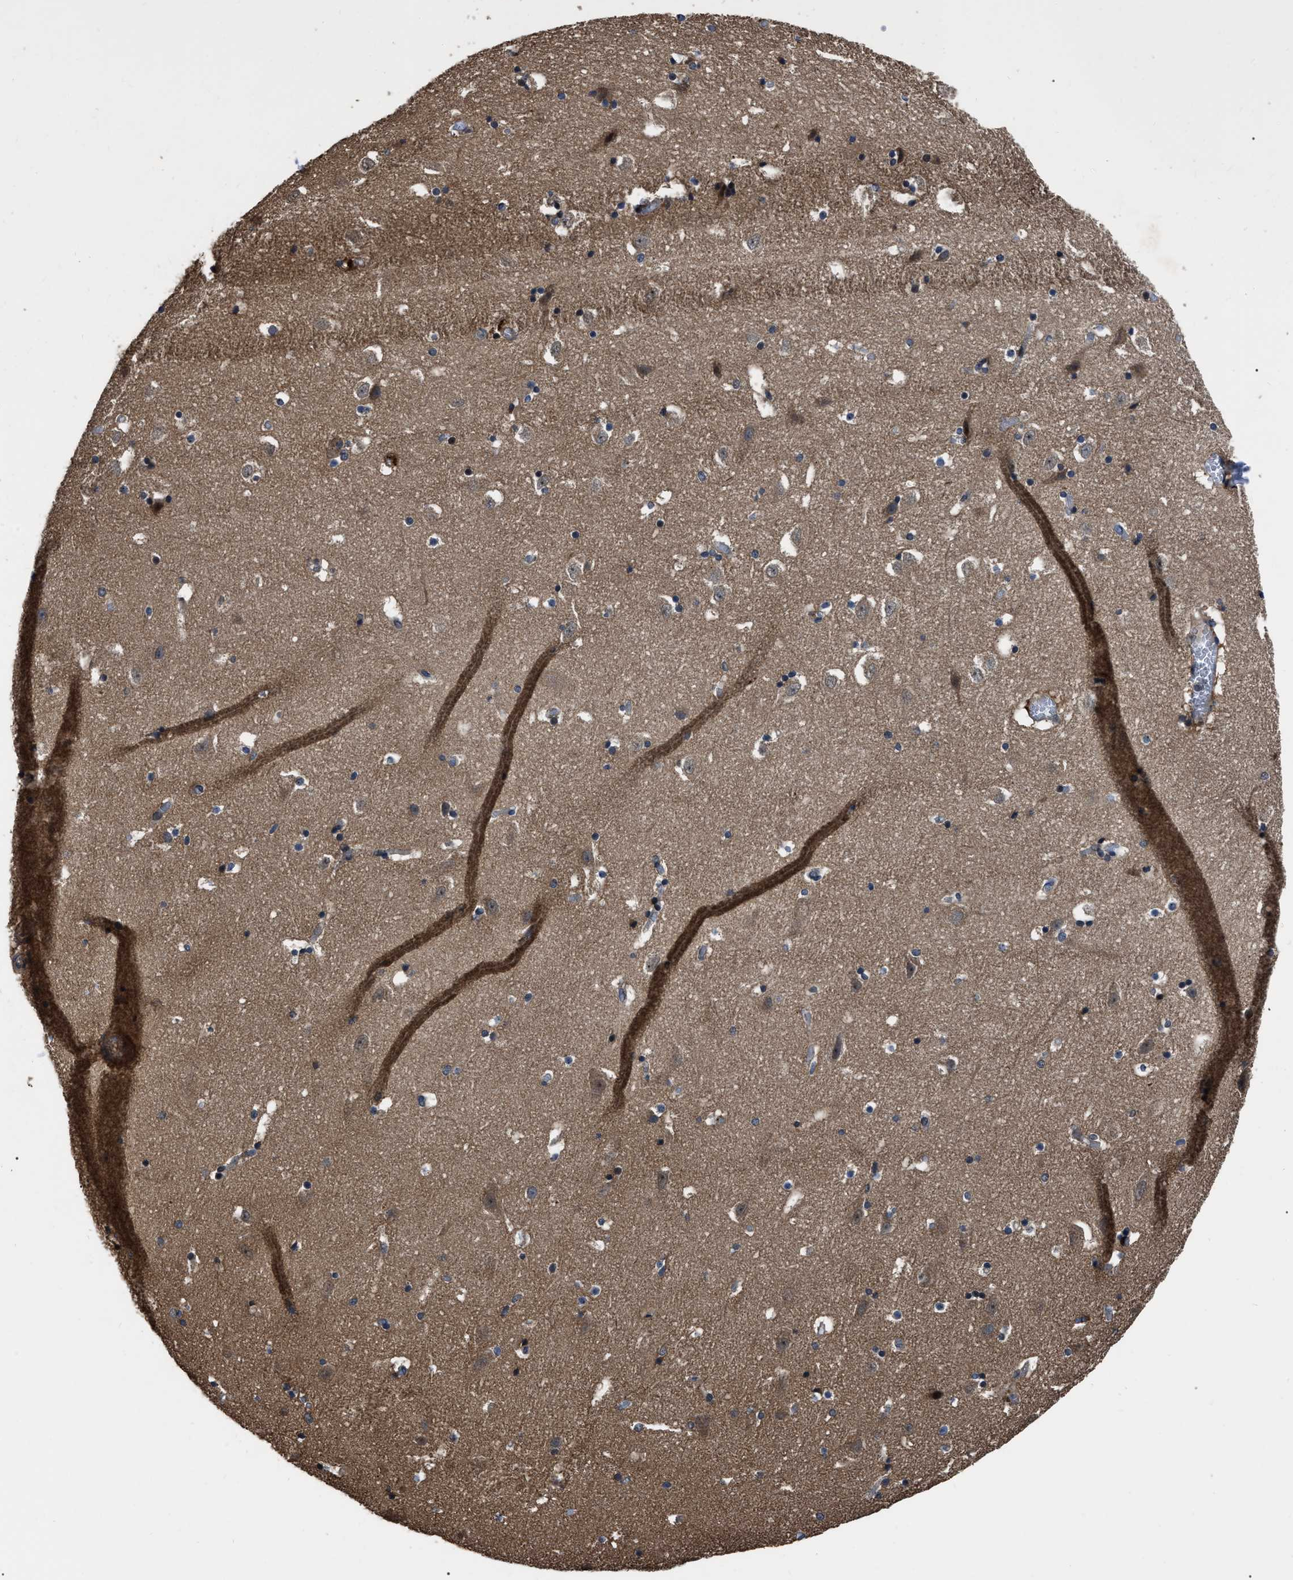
{"staining": {"intensity": "weak", "quantity": "<25%", "location": "cytoplasmic/membranous"}, "tissue": "hippocampus", "cell_type": "Glial cells", "image_type": "normal", "snomed": [{"axis": "morphology", "description": "Normal tissue, NOS"}, {"axis": "topography", "description": "Hippocampus"}], "caption": "The IHC photomicrograph has no significant expression in glial cells of hippocampus. The staining is performed using DAB (3,3'-diaminobenzidine) brown chromogen with nuclei counter-stained in using hematoxylin.", "gene": "PPWD1", "patient": {"sex": "male", "age": 45}}